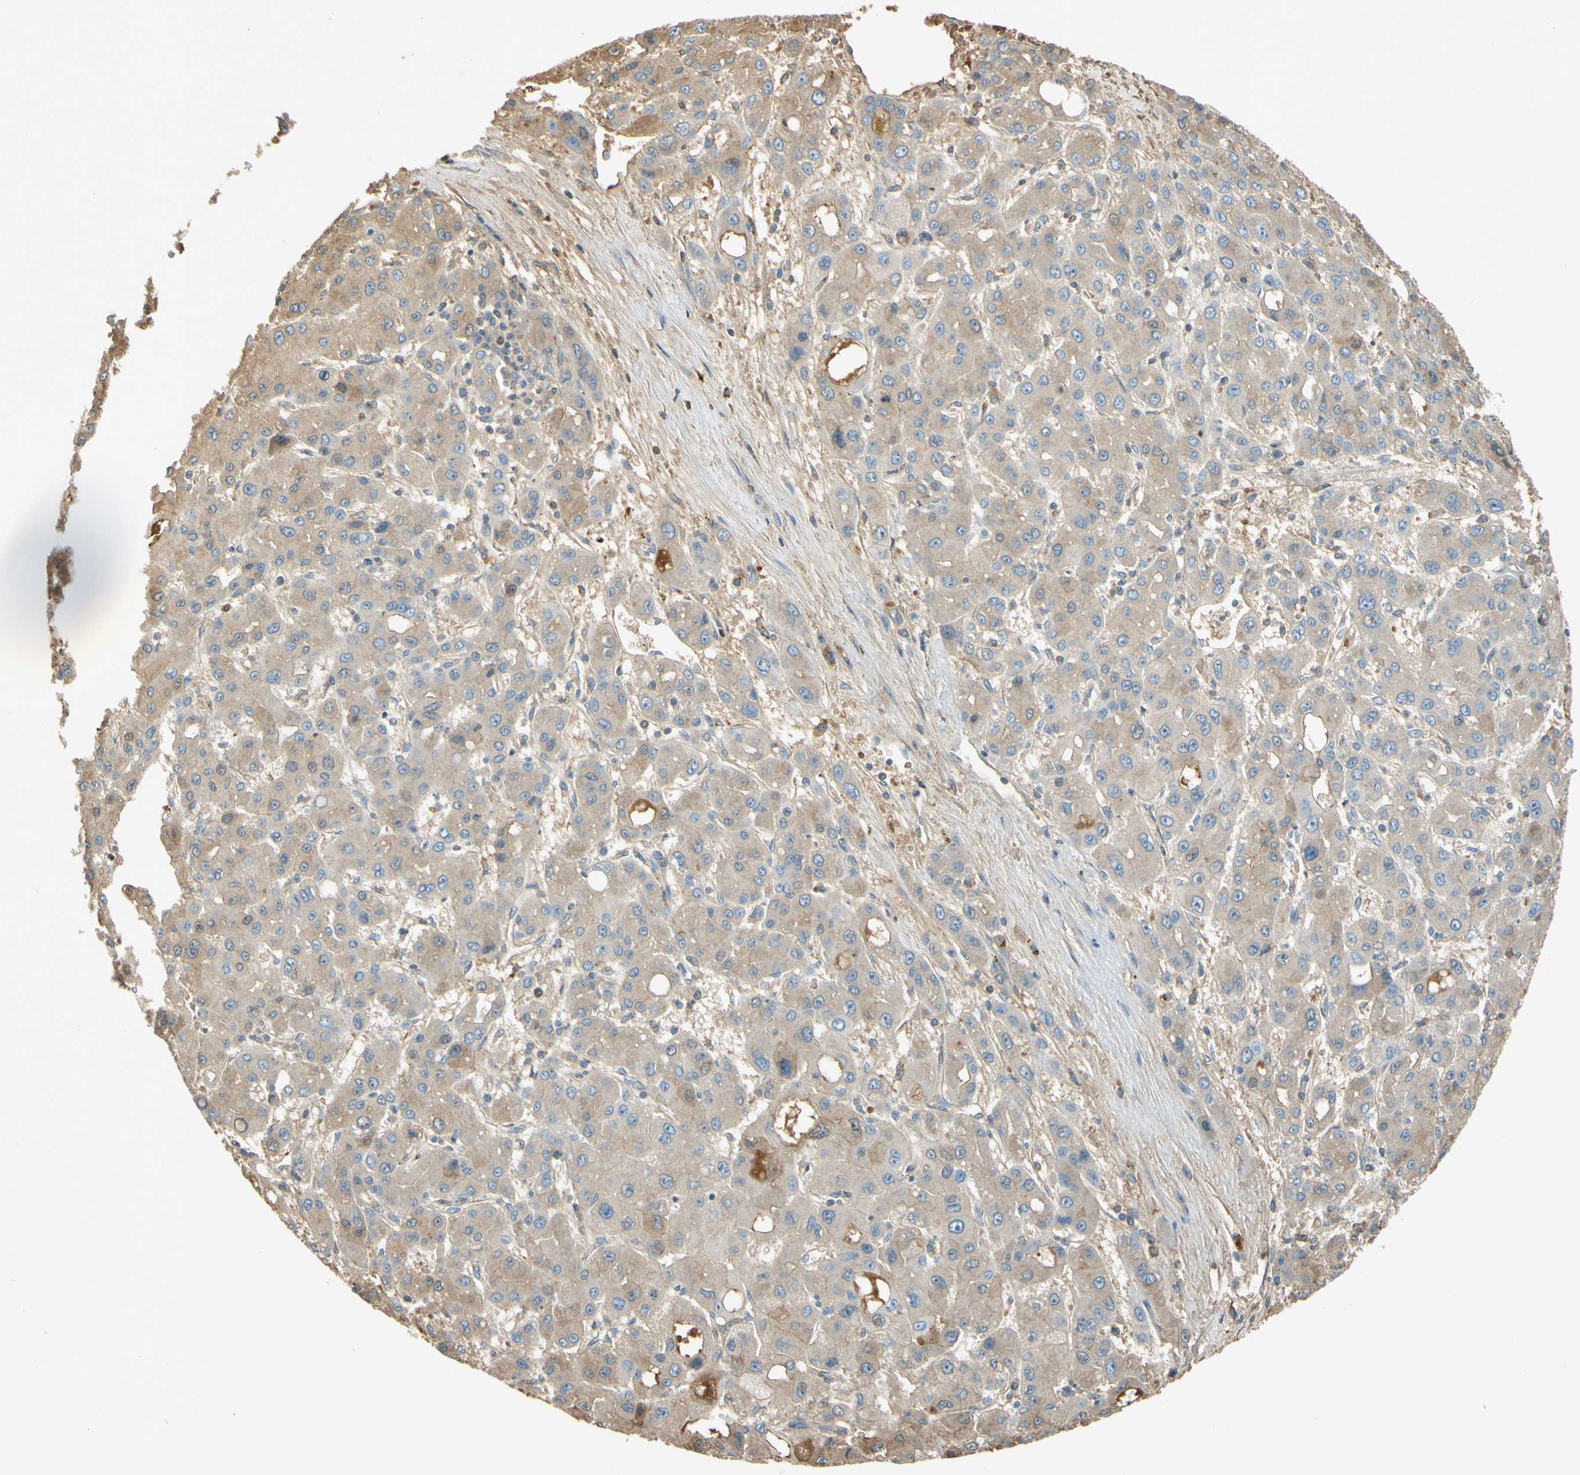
{"staining": {"intensity": "weak", "quantity": ">75%", "location": "cytoplasmic/membranous"}, "tissue": "liver cancer", "cell_type": "Tumor cells", "image_type": "cancer", "snomed": [{"axis": "morphology", "description": "Carcinoma, Hepatocellular, NOS"}, {"axis": "topography", "description": "Liver"}], "caption": "A brown stain highlights weak cytoplasmic/membranous staining of a protein in liver cancer (hepatocellular carcinoma) tumor cells.", "gene": "TIMP2", "patient": {"sex": "male", "age": 55}}